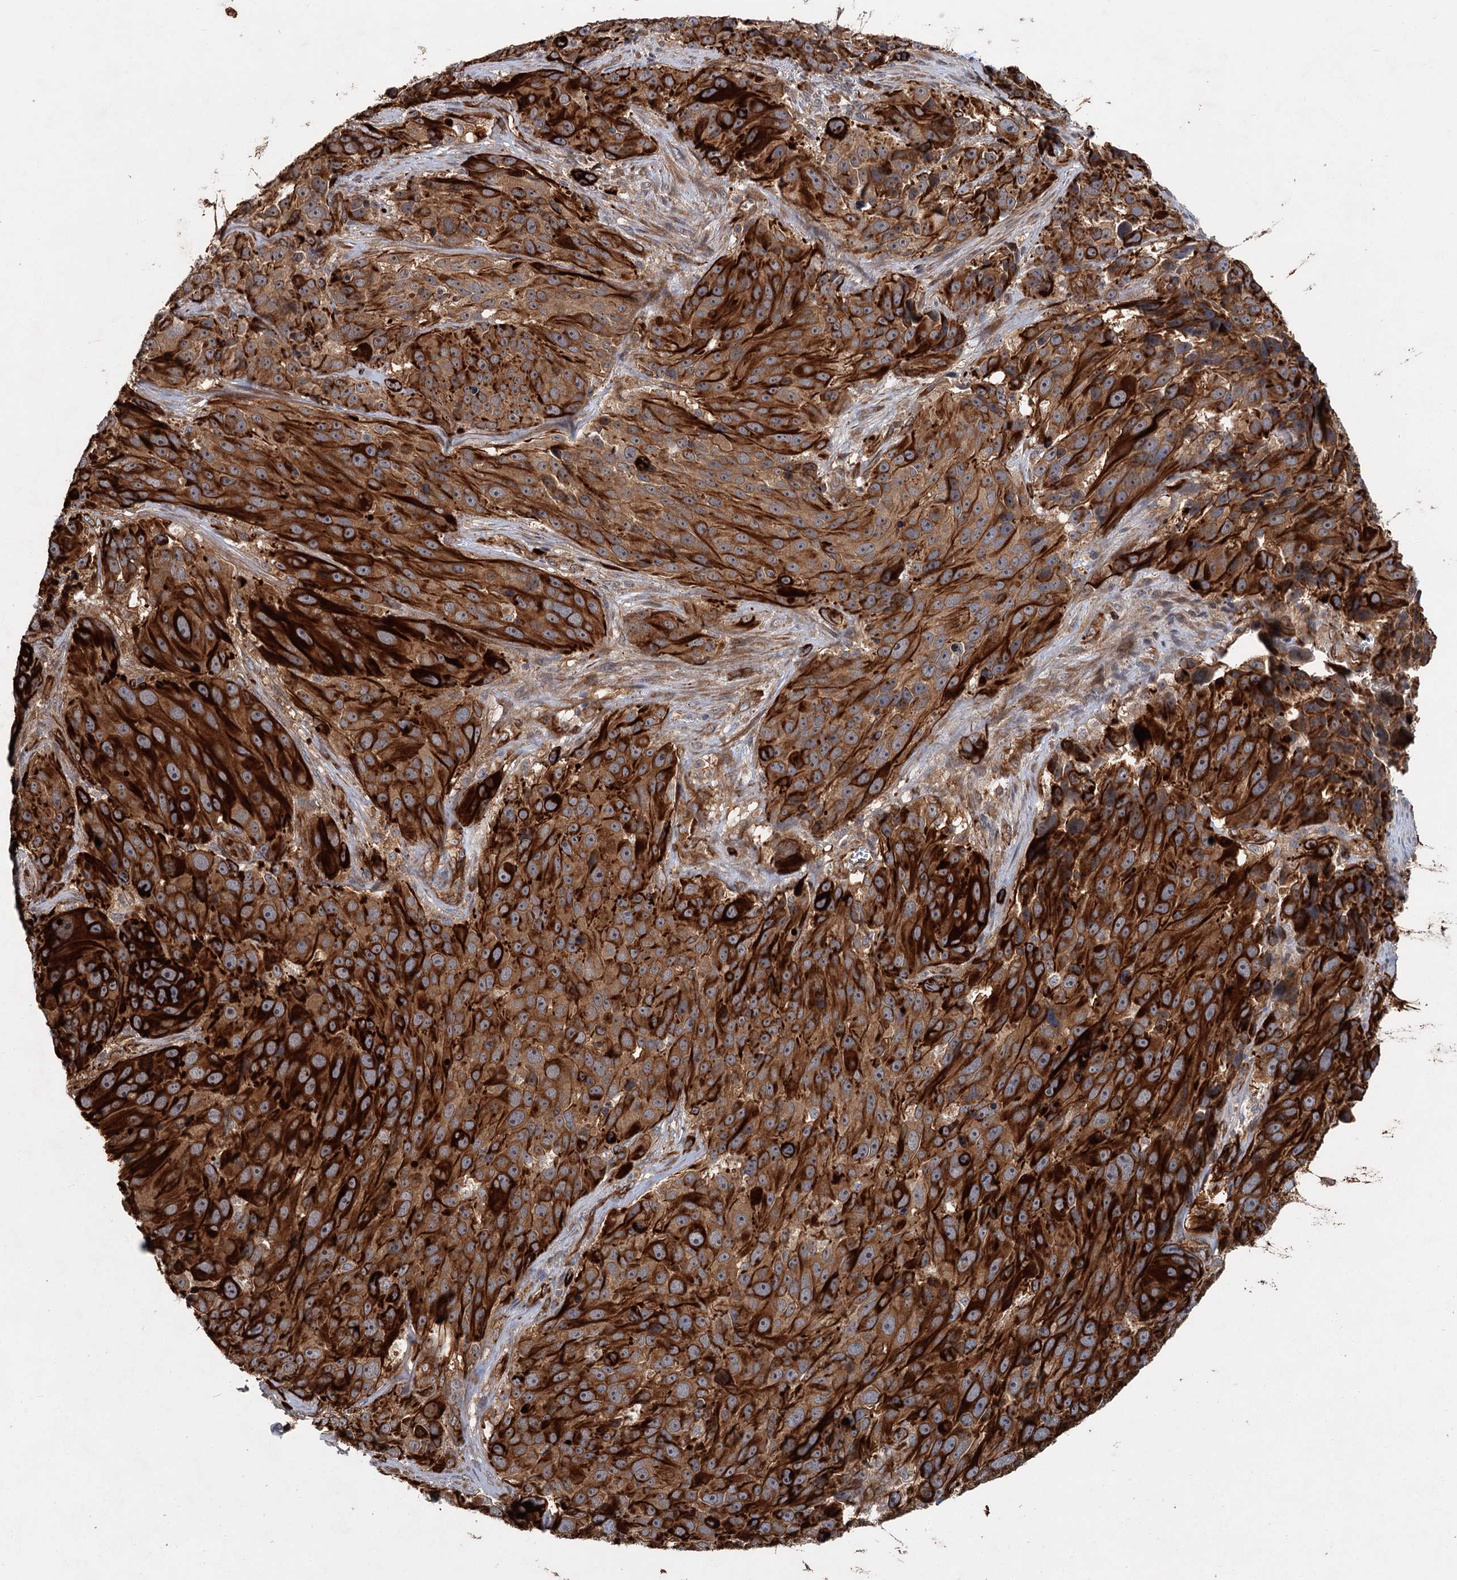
{"staining": {"intensity": "strong", "quantity": ">75%", "location": "cytoplasmic/membranous"}, "tissue": "melanoma", "cell_type": "Tumor cells", "image_type": "cancer", "snomed": [{"axis": "morphology", "description": "Malignant melanoma, NOS"}, {"axis": "topography", "description": "Skin"}], "caption": "Immunohistochemistry histopathology image of neoplastic tissue: human melanoma stained using IHC exhibits high levels of strong protein expression localized specifically in the cytoplasmic/membranous of tumor cells, appearing as a cytoplasmic/membranous brown color.", "gene": "PKN2", "patient": {"sex": "male", "age": 84}}